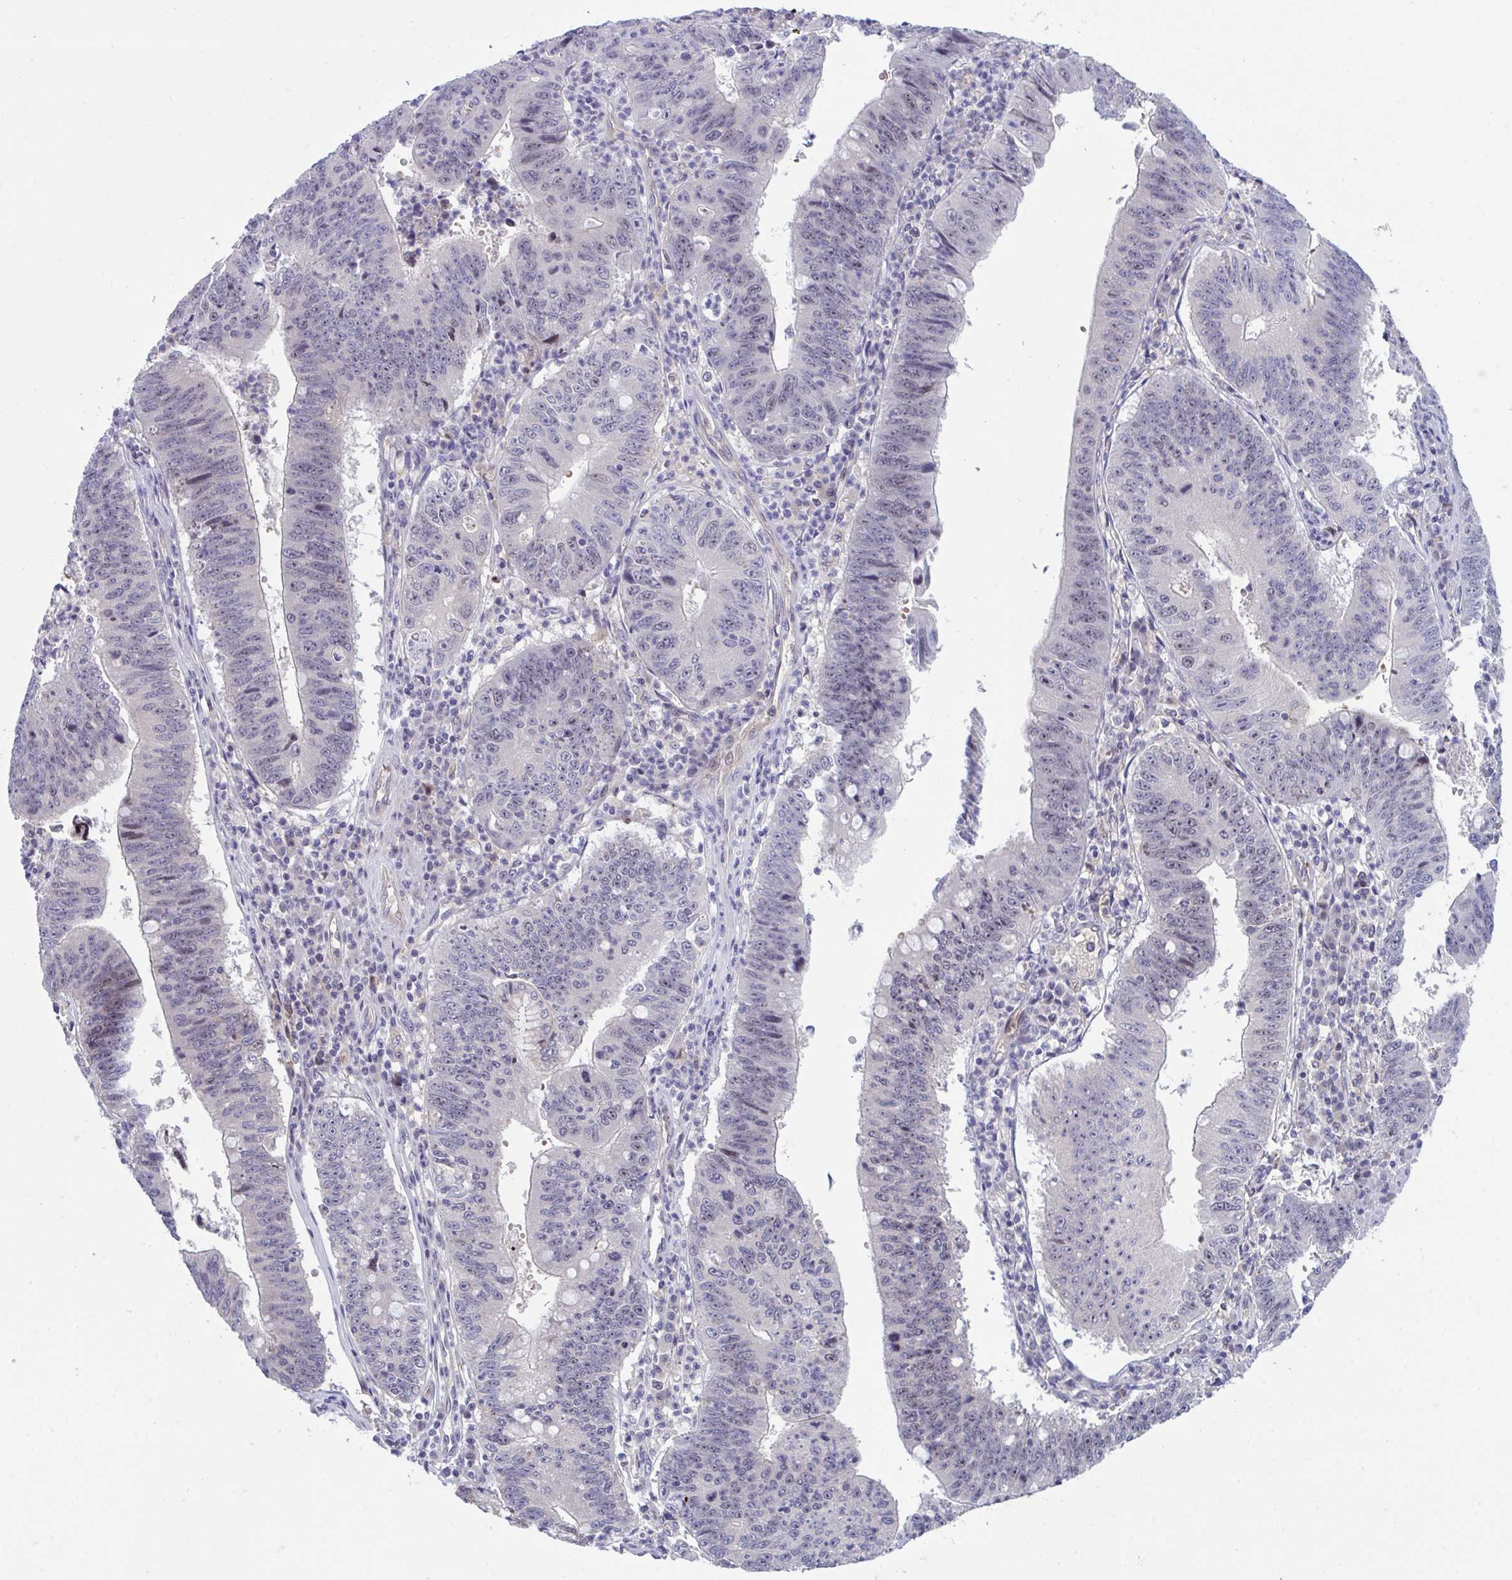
{"staining": {"intensity": "weak", "quantity": "25%-75%", "location": "nuclear"}, "tissue": "stomach cancer", "cell_type": "Tumor cells", "image_type": "cancer", "snomed": [{"axis": "morphology", "description": "Adenocarcinoma, NOS"}, {"axis": "topography", "description": "Stomach"}], "caption": "Immunohistochemistry photomicrograph of neoplastic tissue: human stomach adenocarcinoma stained using immunohistochemistry exhibits low levels of weak protein expression localized specifically in the nuclear of tumor cells, appearing as a nuclear brown color.", "gene": "CENPQ", "patient": {"sex": "male", "age": 59}}